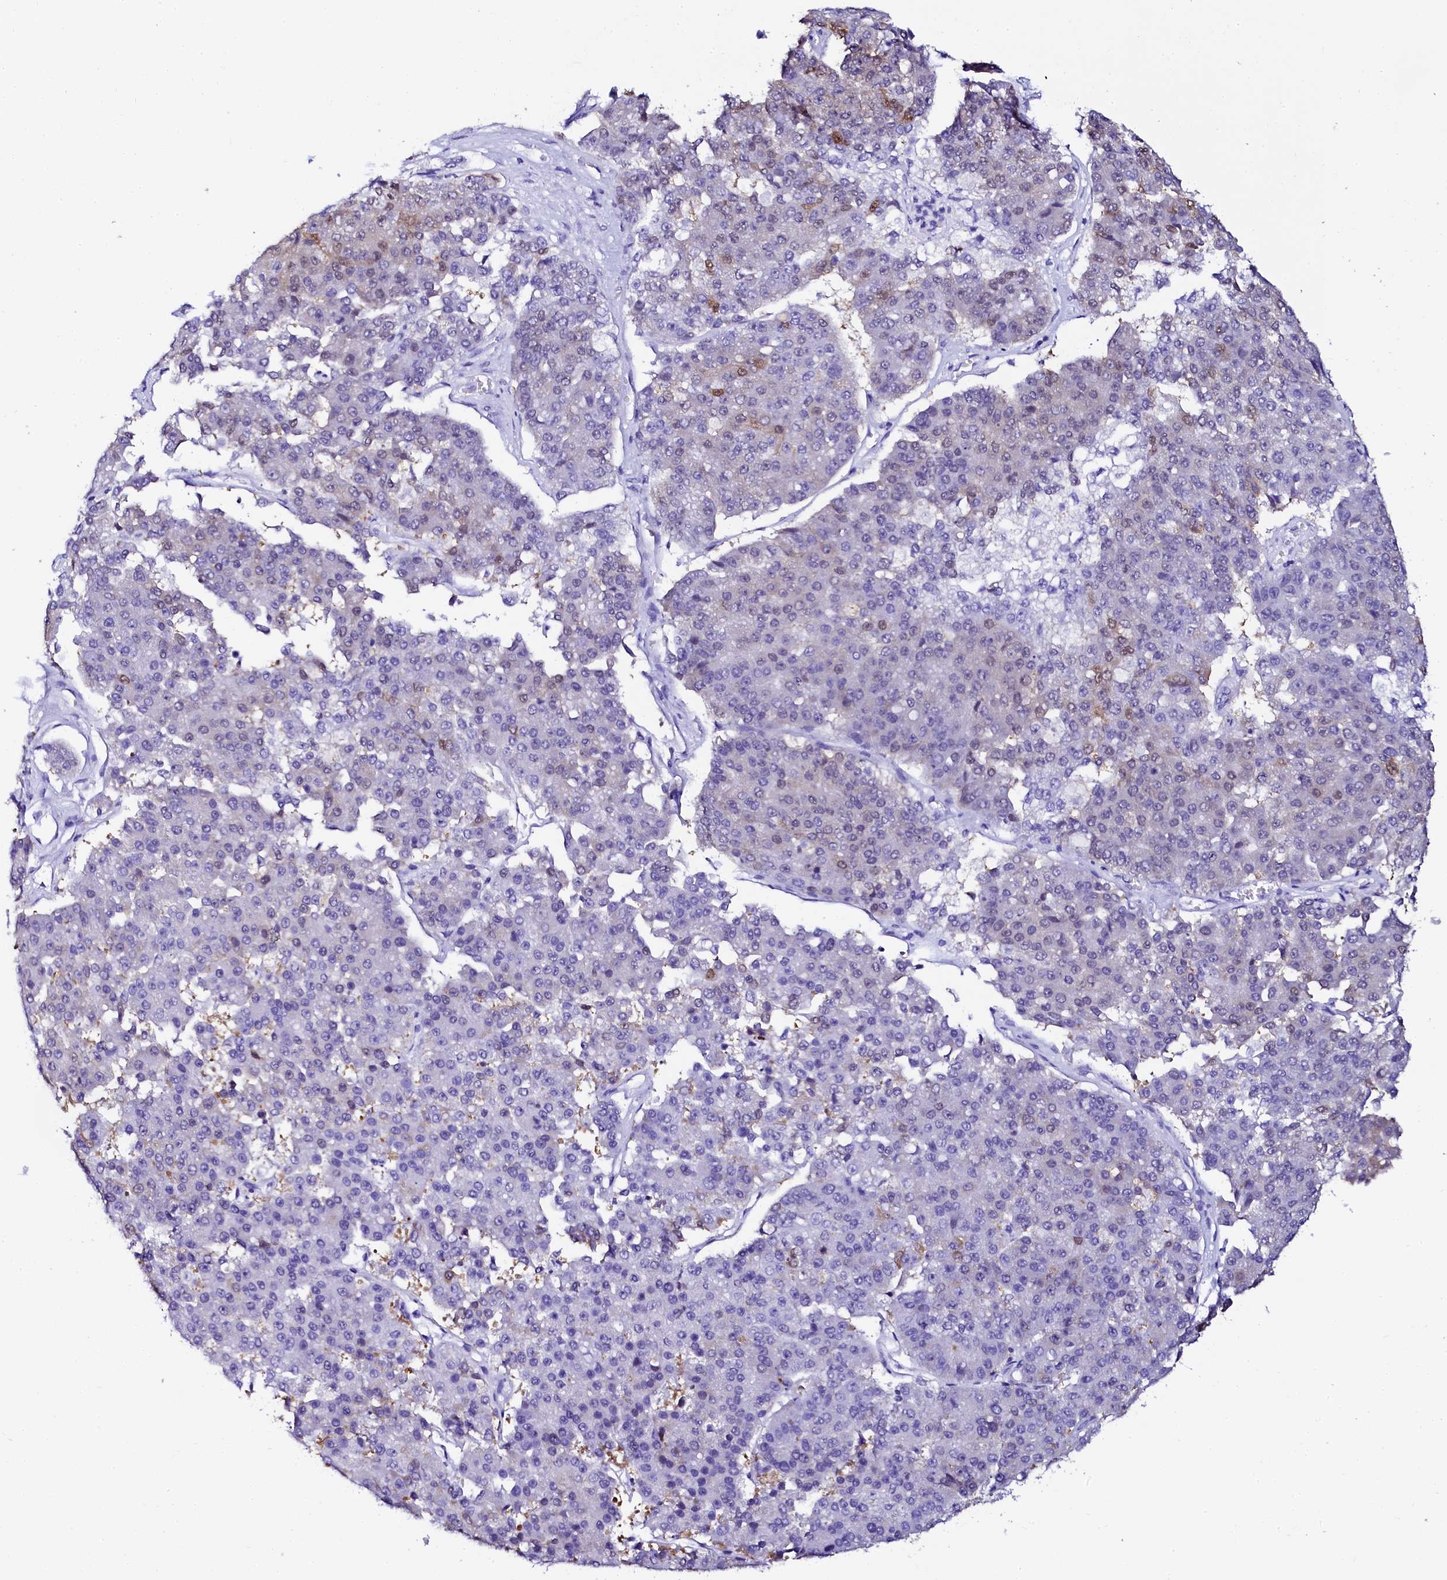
{"staining": {"intensity": "weak", "quantity": "<25%", "location": "cytoplasmic/membranous,nuclear"}, "tissue": "pancreatic cancer", "cell_type": "Tumor cells", "image_type": "cancer", "snomed": [{"axis": "morphology", "description": "Adenocarcinoma, NOS"}, {"axis": "topography", "description": "Pancreas"}], "caption": "This micrograph is of pancreatic adenocarcinoma stained with immunohistochemistry to label a protein in brown with the nuclei are counter-stained blue. There is no staining in tumor cells.", "gene": "SORD", "patient": {"sex": "male", "age": 50}}